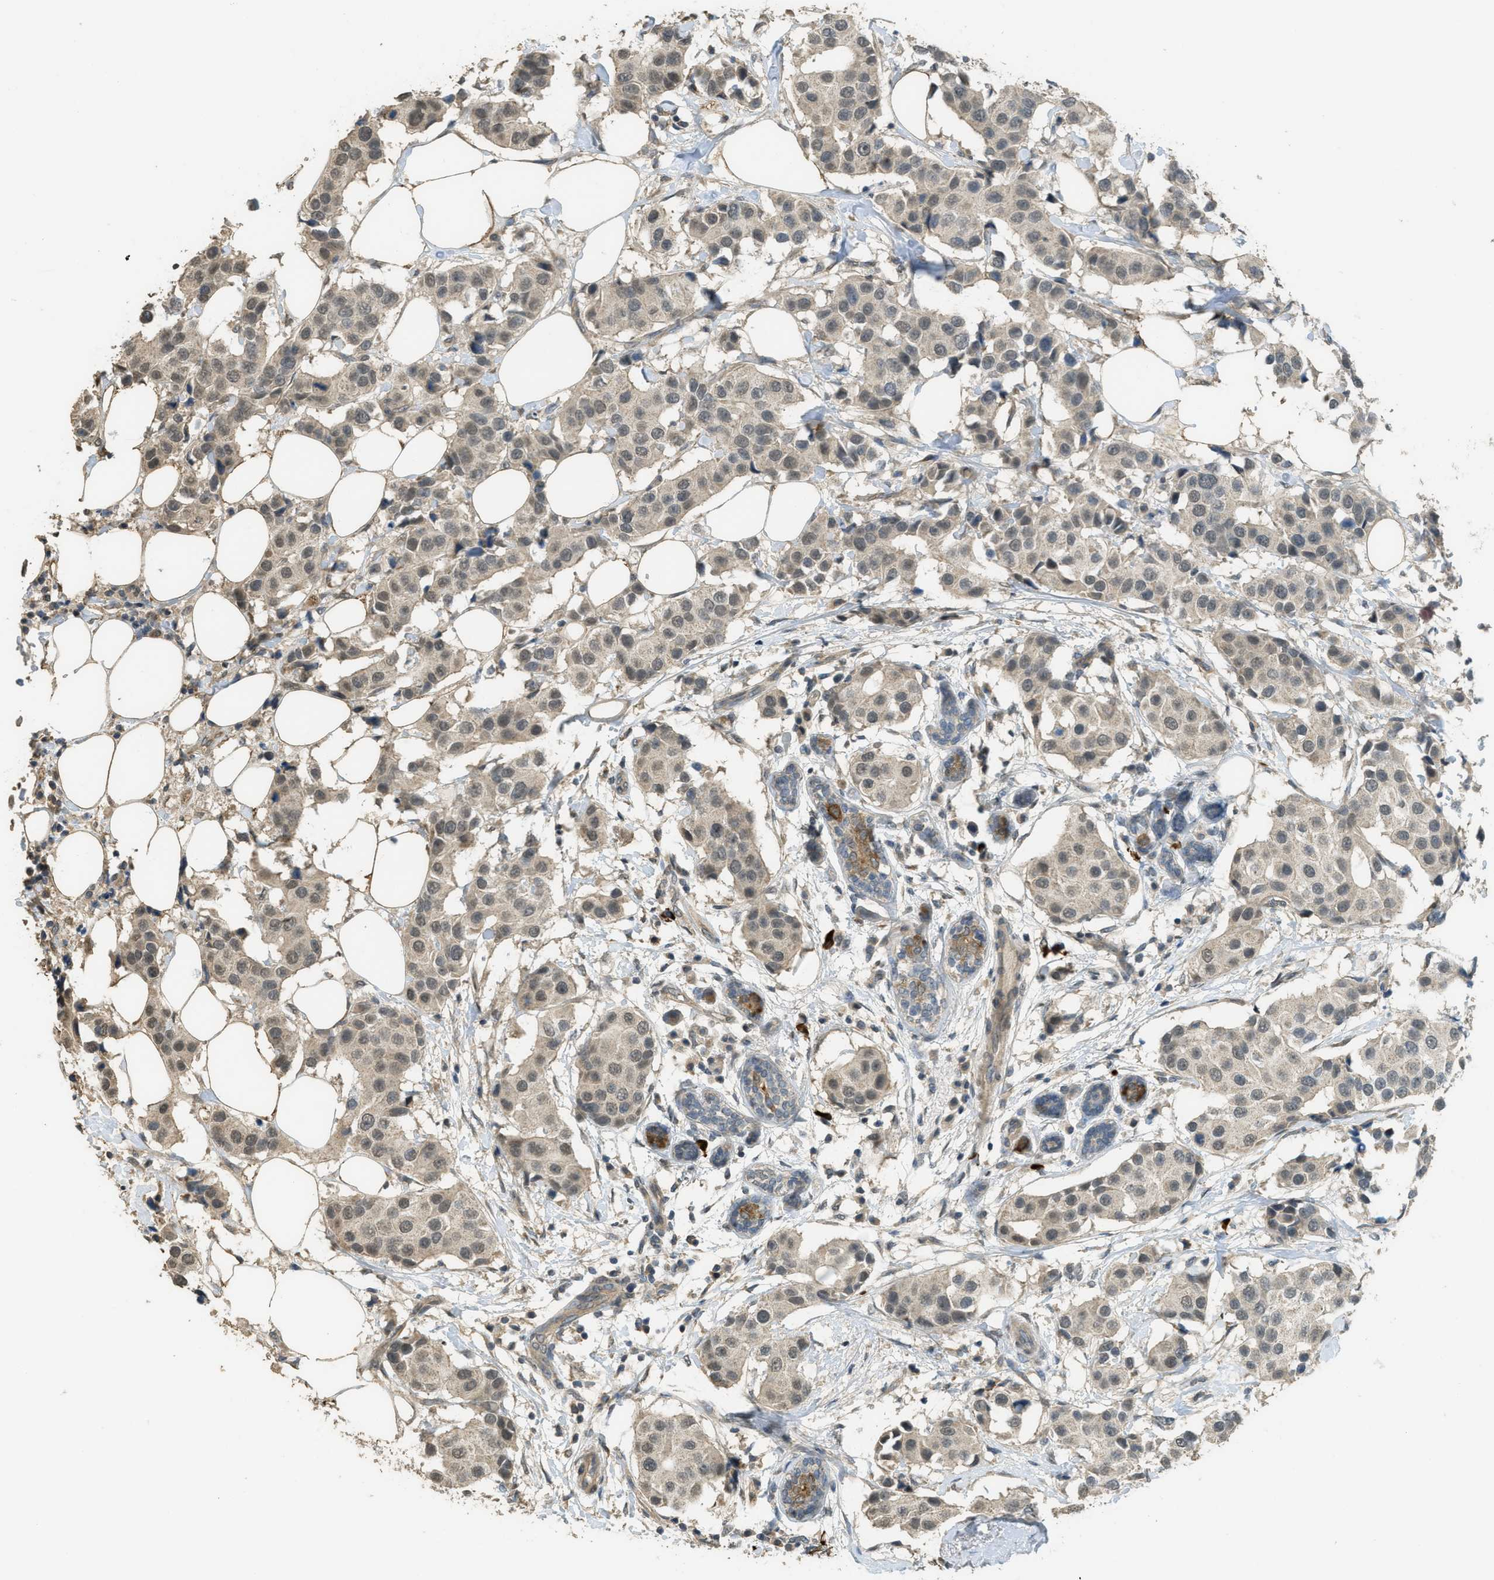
{"staining": {"intensity": "weak", "quantity": ">75%", "location": "cytoplasmic/membranous"}, "tissue": "breast cancer", "cell_type": "Tumor cells", "image_type": "cancer", "snomed": [{"axis": "morphology", "description": "Normal tissue, NOS"}, {"axis": "morphology", "description": "Duct carcinoma"}, {"axis": "topography", "description": "Breast"}], "caption": "Brown immunohistochemical staining in breast infiltrating ductal carcinoma shows weak cytoplasmic/membranous staining in approximately >75% of tumor cells.", "gene": "IGF2BP2", "patient": {"sex": "female", "age": 39}}